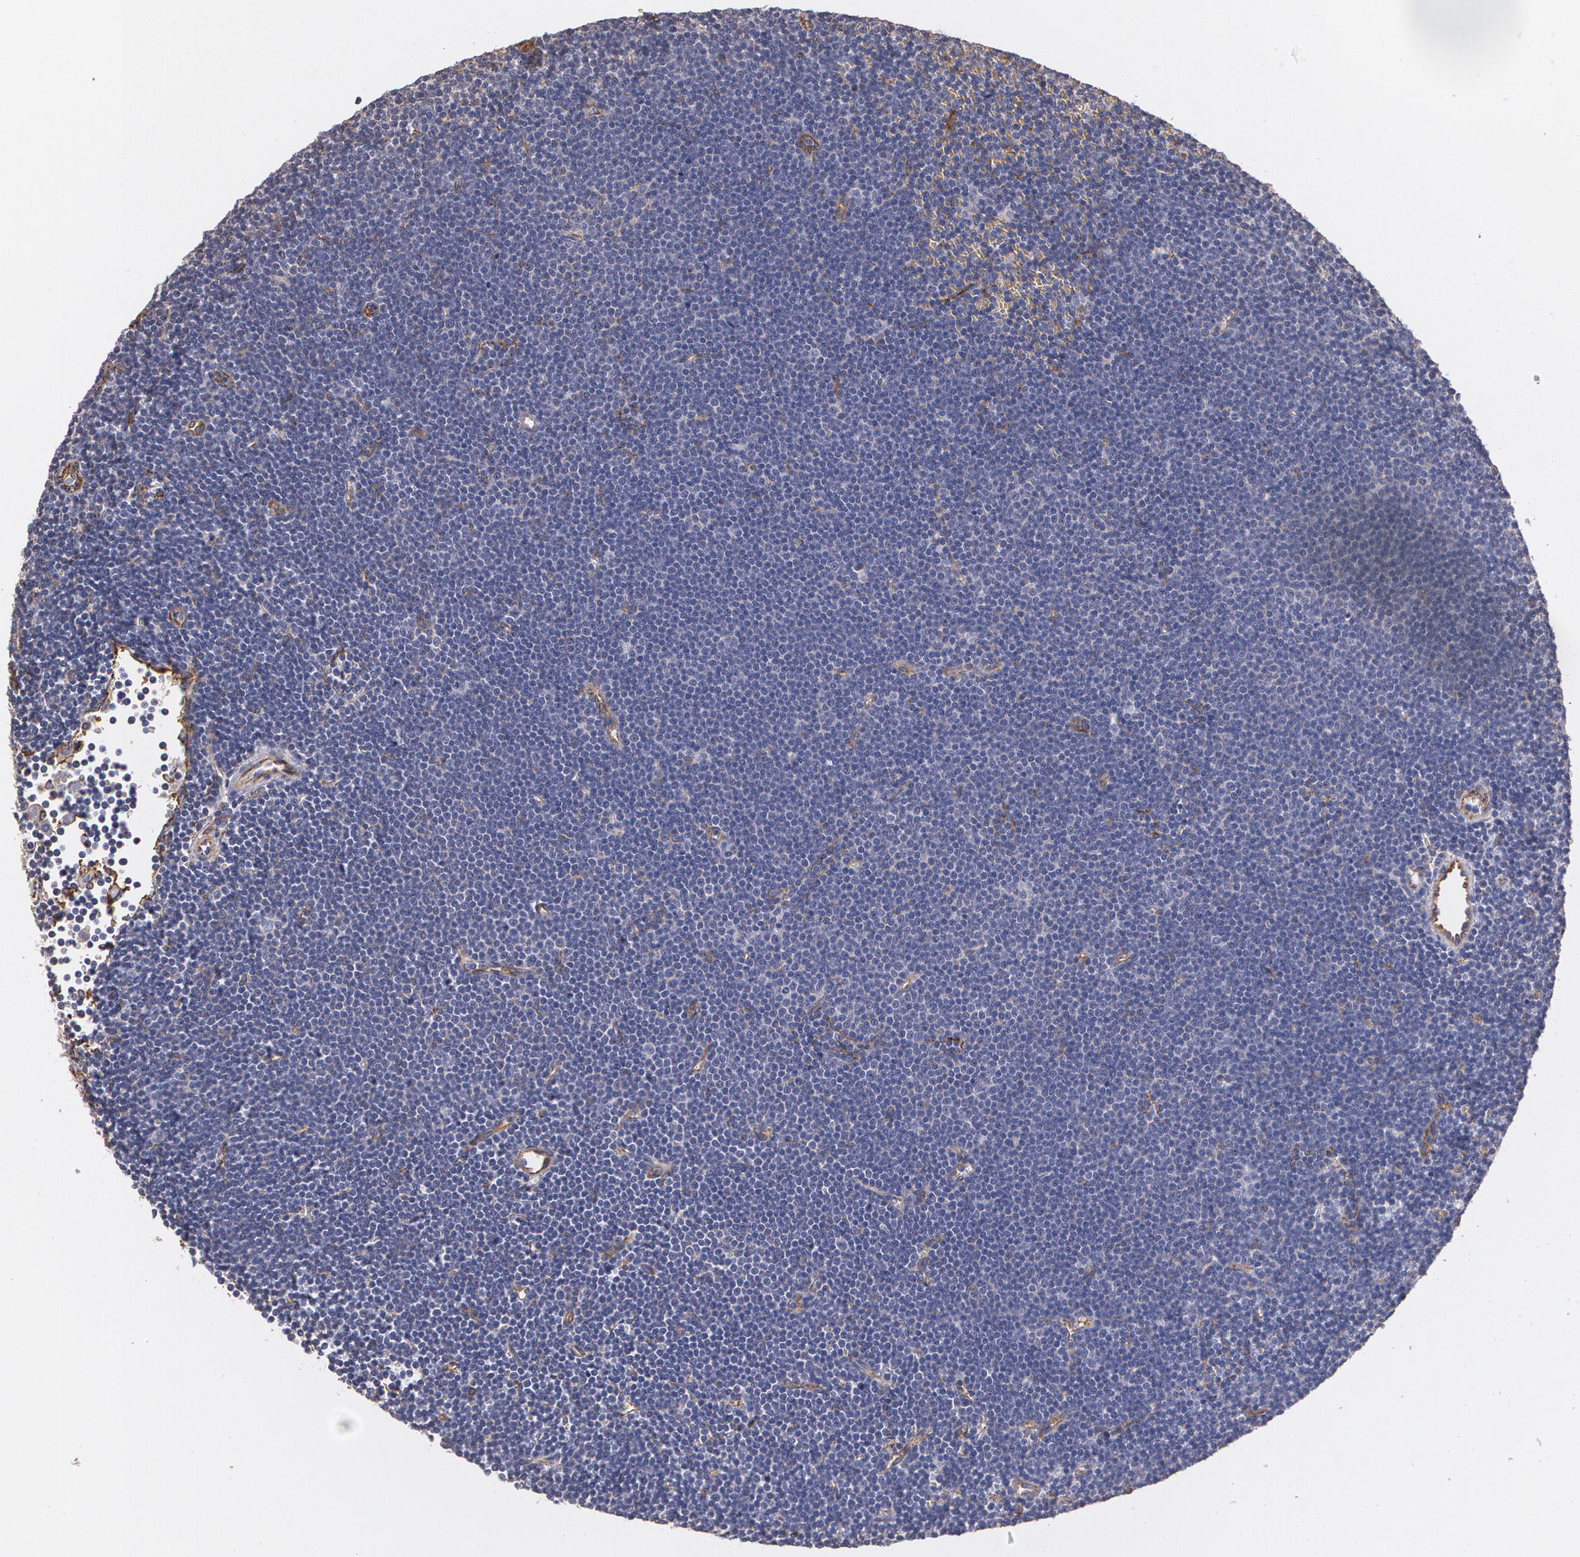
{"staining": {"intensity": "negative", "quantity": "none", "location": "none"}, "tissue": "lymphoma", "cell_type": "Tumor cells", "image_type": "cancer", "snomed": [{"axis": "morphology", "description": "Malignant lymphoma, non-Hodgkin's type, Low grade"}, {"axis": "topography", "description": "Lymph node"}], "caption": "Immunohistochemistry photomicrograph of neoplastic tissue: human lymphoma stained with DAB shows no significant protein positivity in tumor cells.", "gene": "TJP1", "patient": {"sex": "female", "age": 73}}